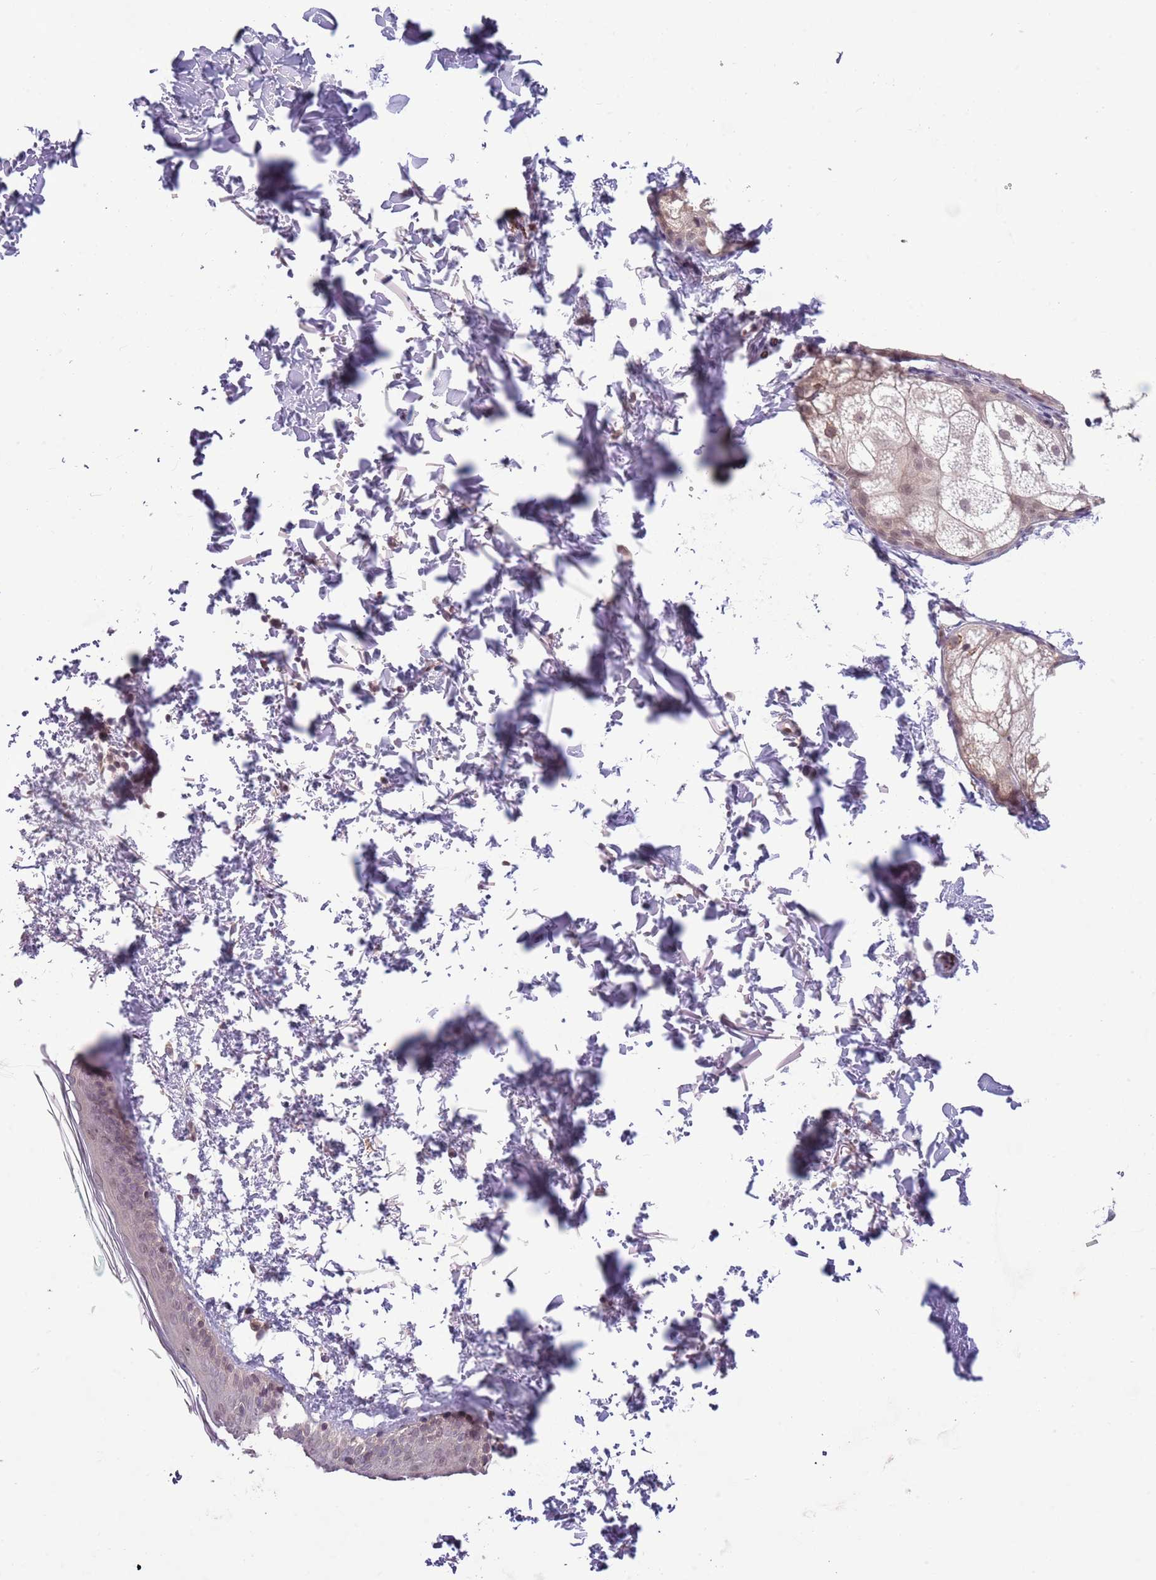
{"staining": {"intensity": "negative", "quantity": "none", "location": "none"}, "tissue": "skin", "cell_type": "Fibroblasts", "image_type": "normal", "snomed": [{"axis": "morphology", "description": "Normal tissue, NOS"}, {"axis": "topography", "description": "Skin"}], "caption": "DAB (3,3'-diaminobenzidine) immunohistochemical staining of unremarkable skin displays no significant expression in fibroblasts. (DAB (3,3'-diaminobenzidine) IHC with hematoxylin counter stain).", "gene": "TM2D1", "patient": {"sex": "male", "age": 66}}